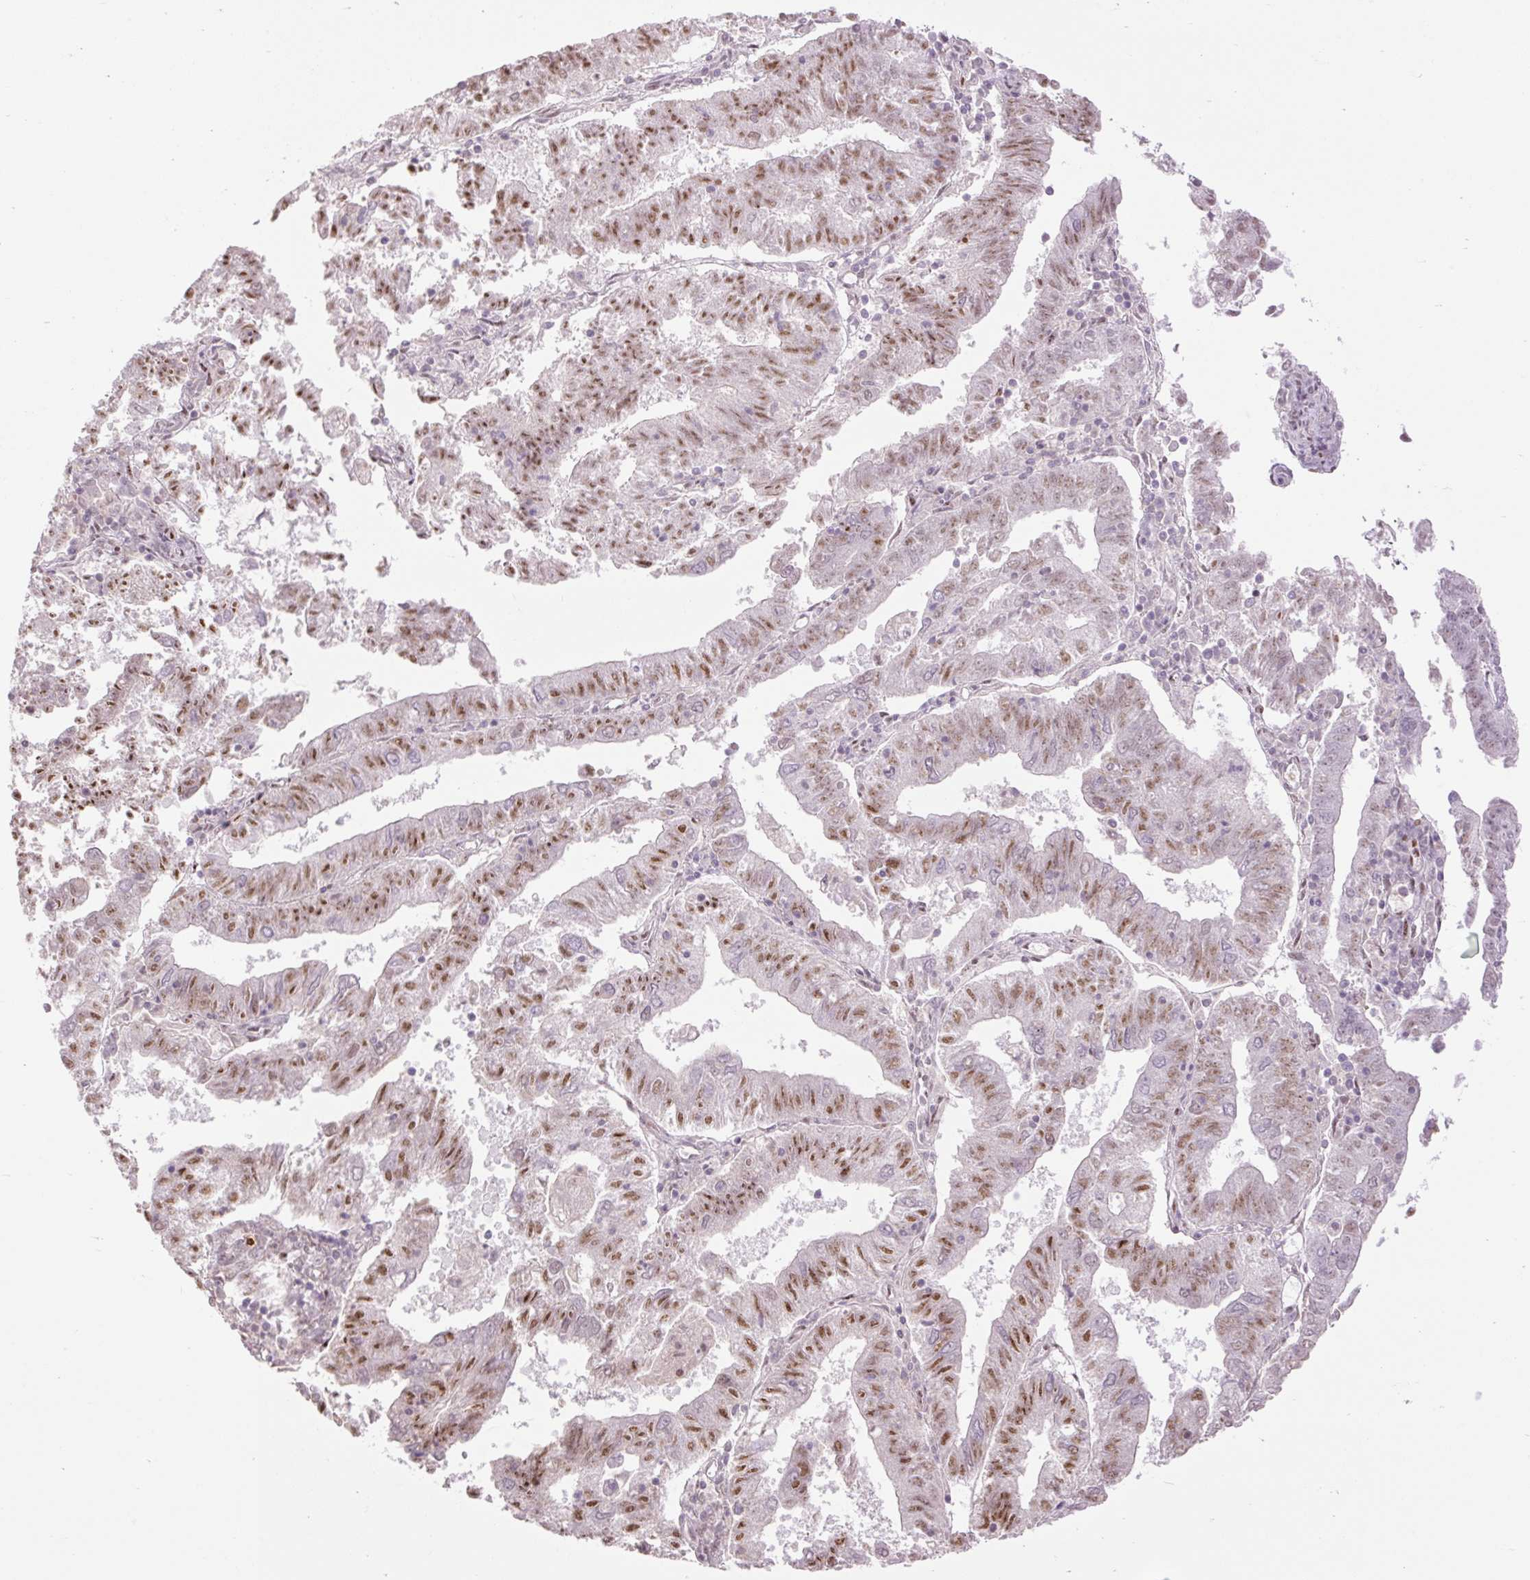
{"staining": {"intensity": "moderate", "quantity": "25%-75%", "location": "nuclear"}, "tissue": "endometrial cancer", "cell_type": "Tumor cells", "image_type": "cancer", "snomed": [{"axis": "morphology", "description": "Adenocarcinoma, NOS"}, {"axis": "topography", "description": "Endometrium"}], "caption": "Endometrial cancer (adenocarcinoma) stained with a brown dye reveals moderate nuclear positive expression in approximately 25%-75% of tumor cells.", "gene": "RIPPLY3", "patient": {"sex": "female", "age": 82}}